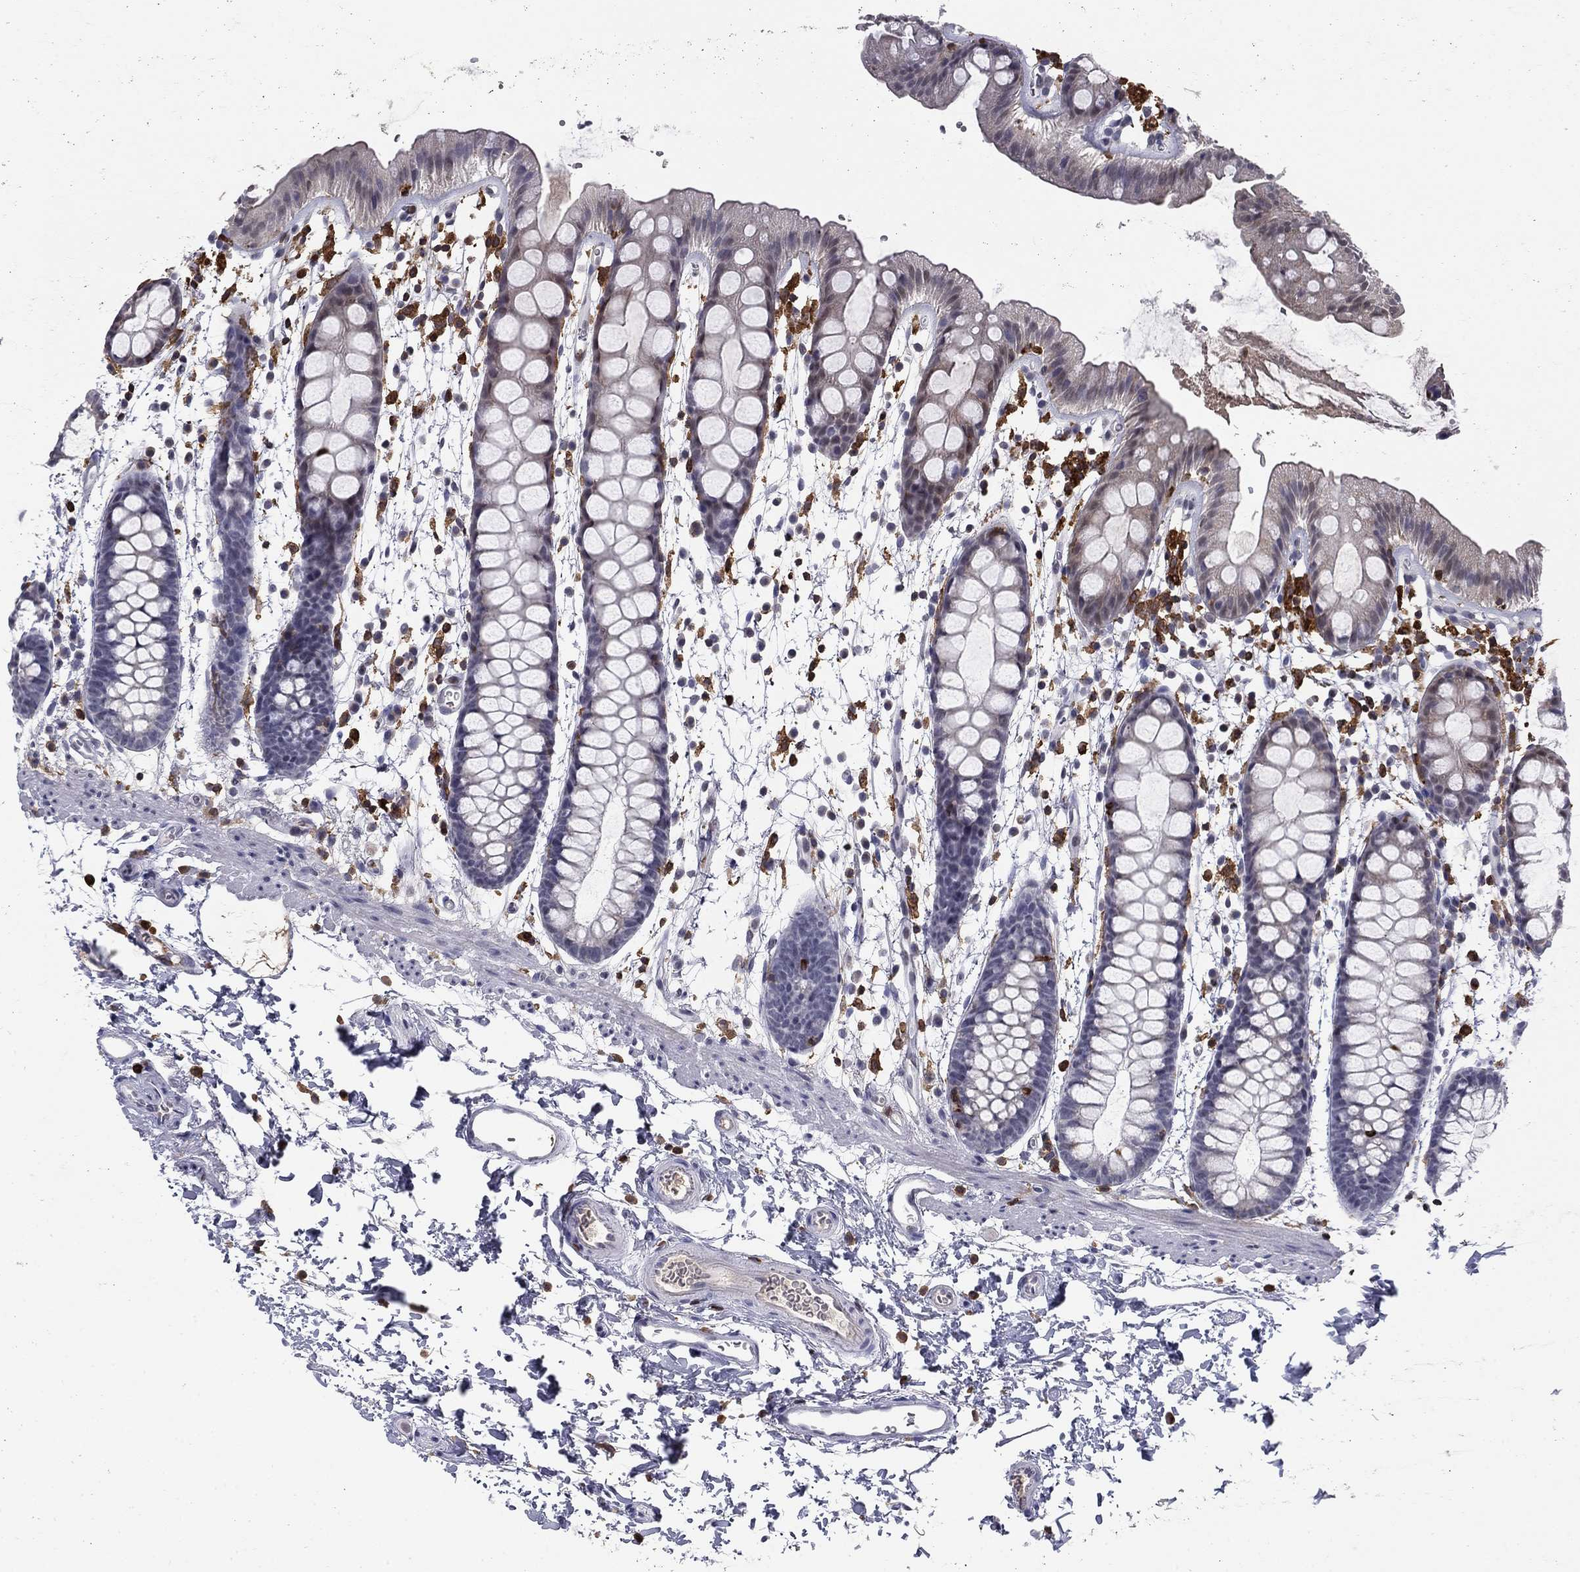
{"staining": {"intensity": "negative", "quantity": "none", "location": "none"}, "tissue": "rectum", "cell_type": "Glandular cells", "image_type": "normal", "snomed": [{"axis": "morphology", "description": "Normal tissue, NOS"}, {"axis": "topography", "description": "Rectum"}], "caption": "Rectum was stained to show a protein in brown. There is no significant positivity in glandular cells. Brightfield microscopy of IHC stained with DAB (brown) and hematoxylin (blue), captured at high magnification.", "gene": "PLCB2", "patient": {"sex": "male", "age": 57}}